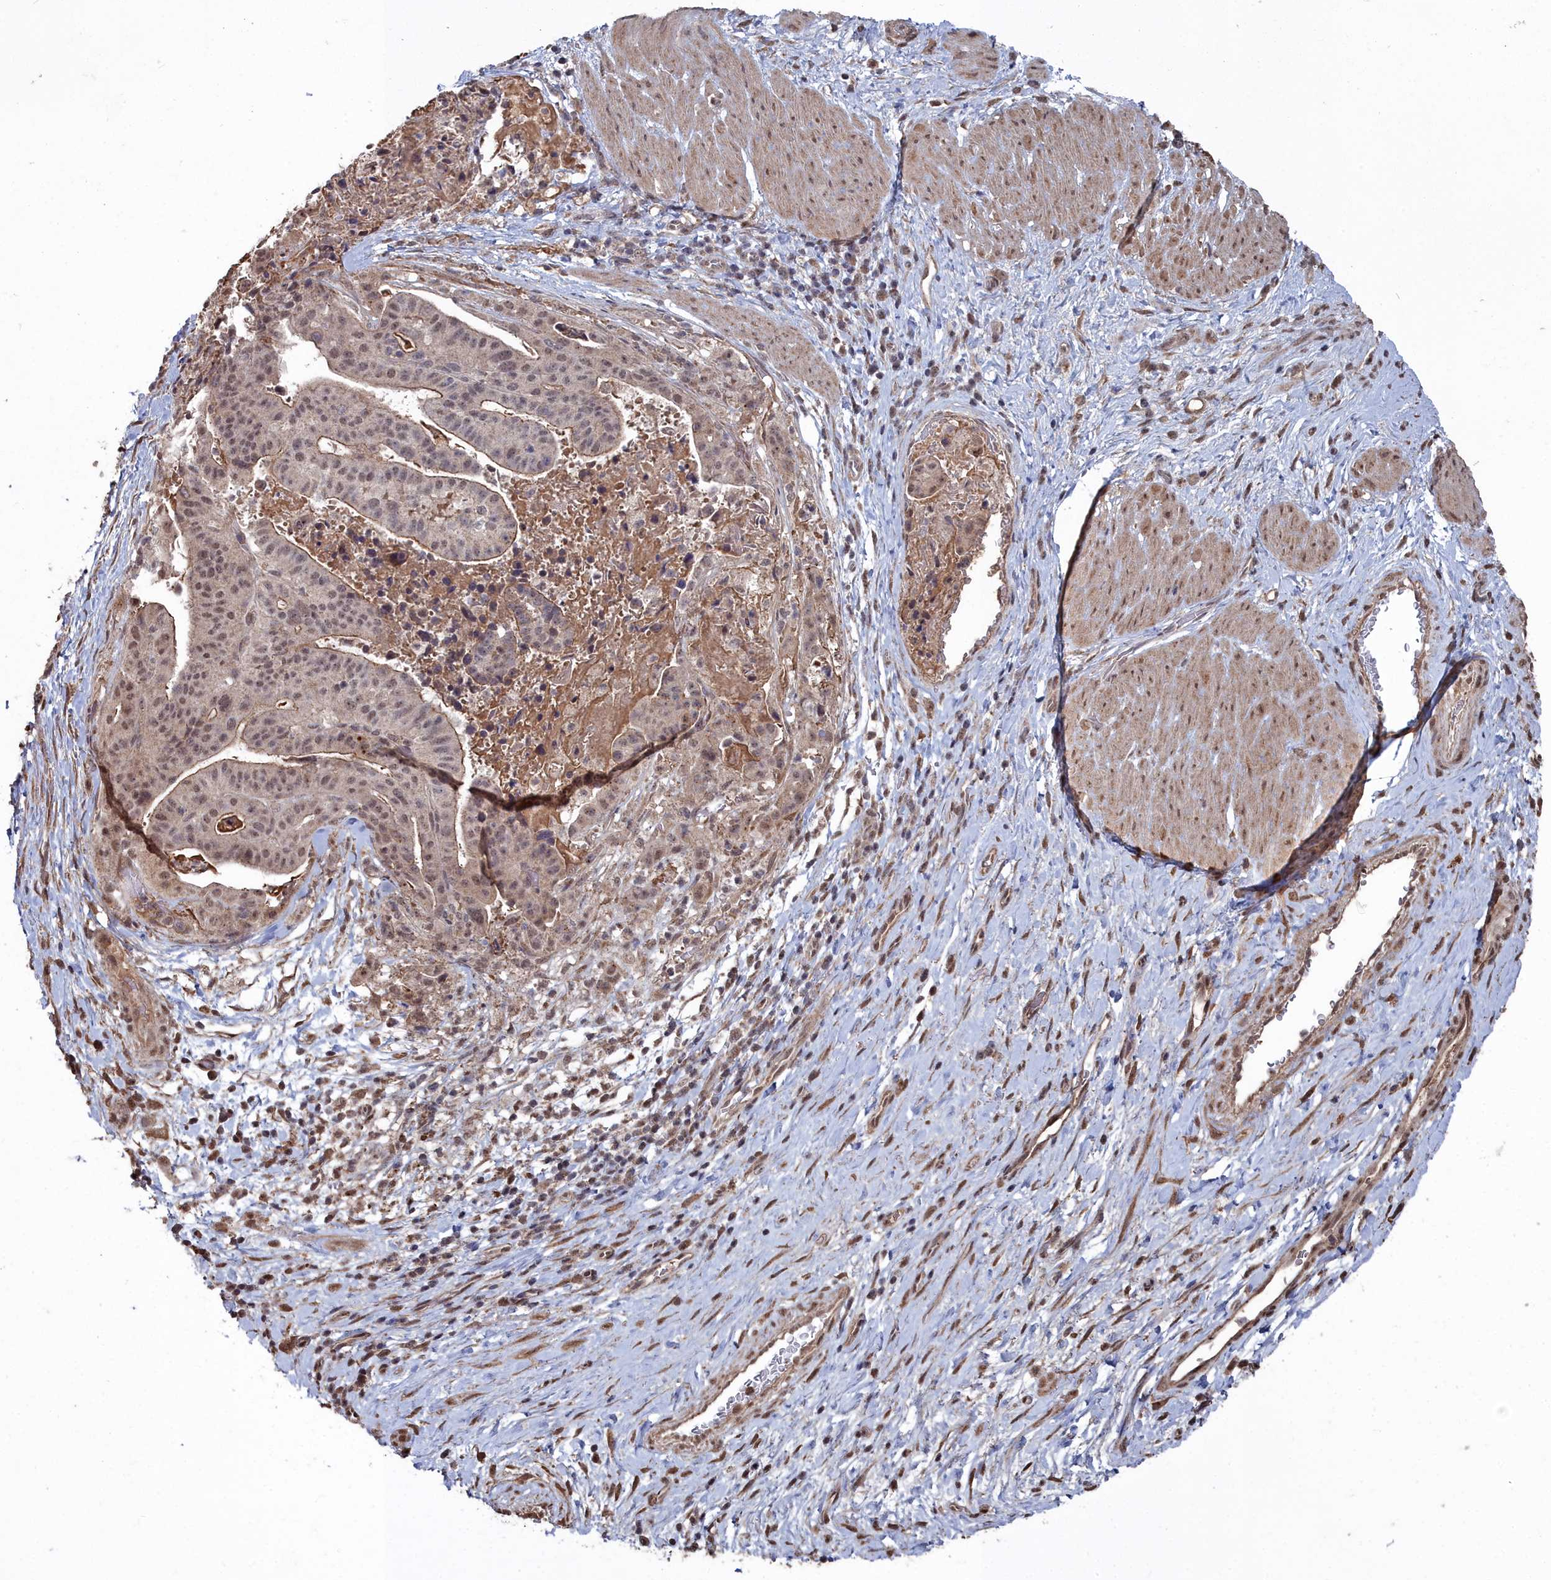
{"staining": {"intensity": "moderate", "quantity": ">75%", "location": "cytoplasmic/membranous,nuclear"}, "tissue": "stomach cancer", "cell_type": "Tumor cells", "image_type": "cancer", "snomed": [{"axis": "morphology", "description": "Adenocarcinoma, NOS"}, {"axis": "topography", "description": "Stomach"}], "caption": "Immunohistochemistry staining of stomach cancer (adenocarcinoma), which shows medium levels of moderate cytoplasmic/membranous and nuclear staining in about >75% of tumor cells indicating moderate cytoplasmic/membranous and nuclear protein staining. The staining was performed using DAB (3,3'-diaminobenzidine) (brown) for protein detection and nuclei were counterstained in hematoxylin (blue).", "gene": "CCNP", "patient": {"sex": "male", "age": 48}}